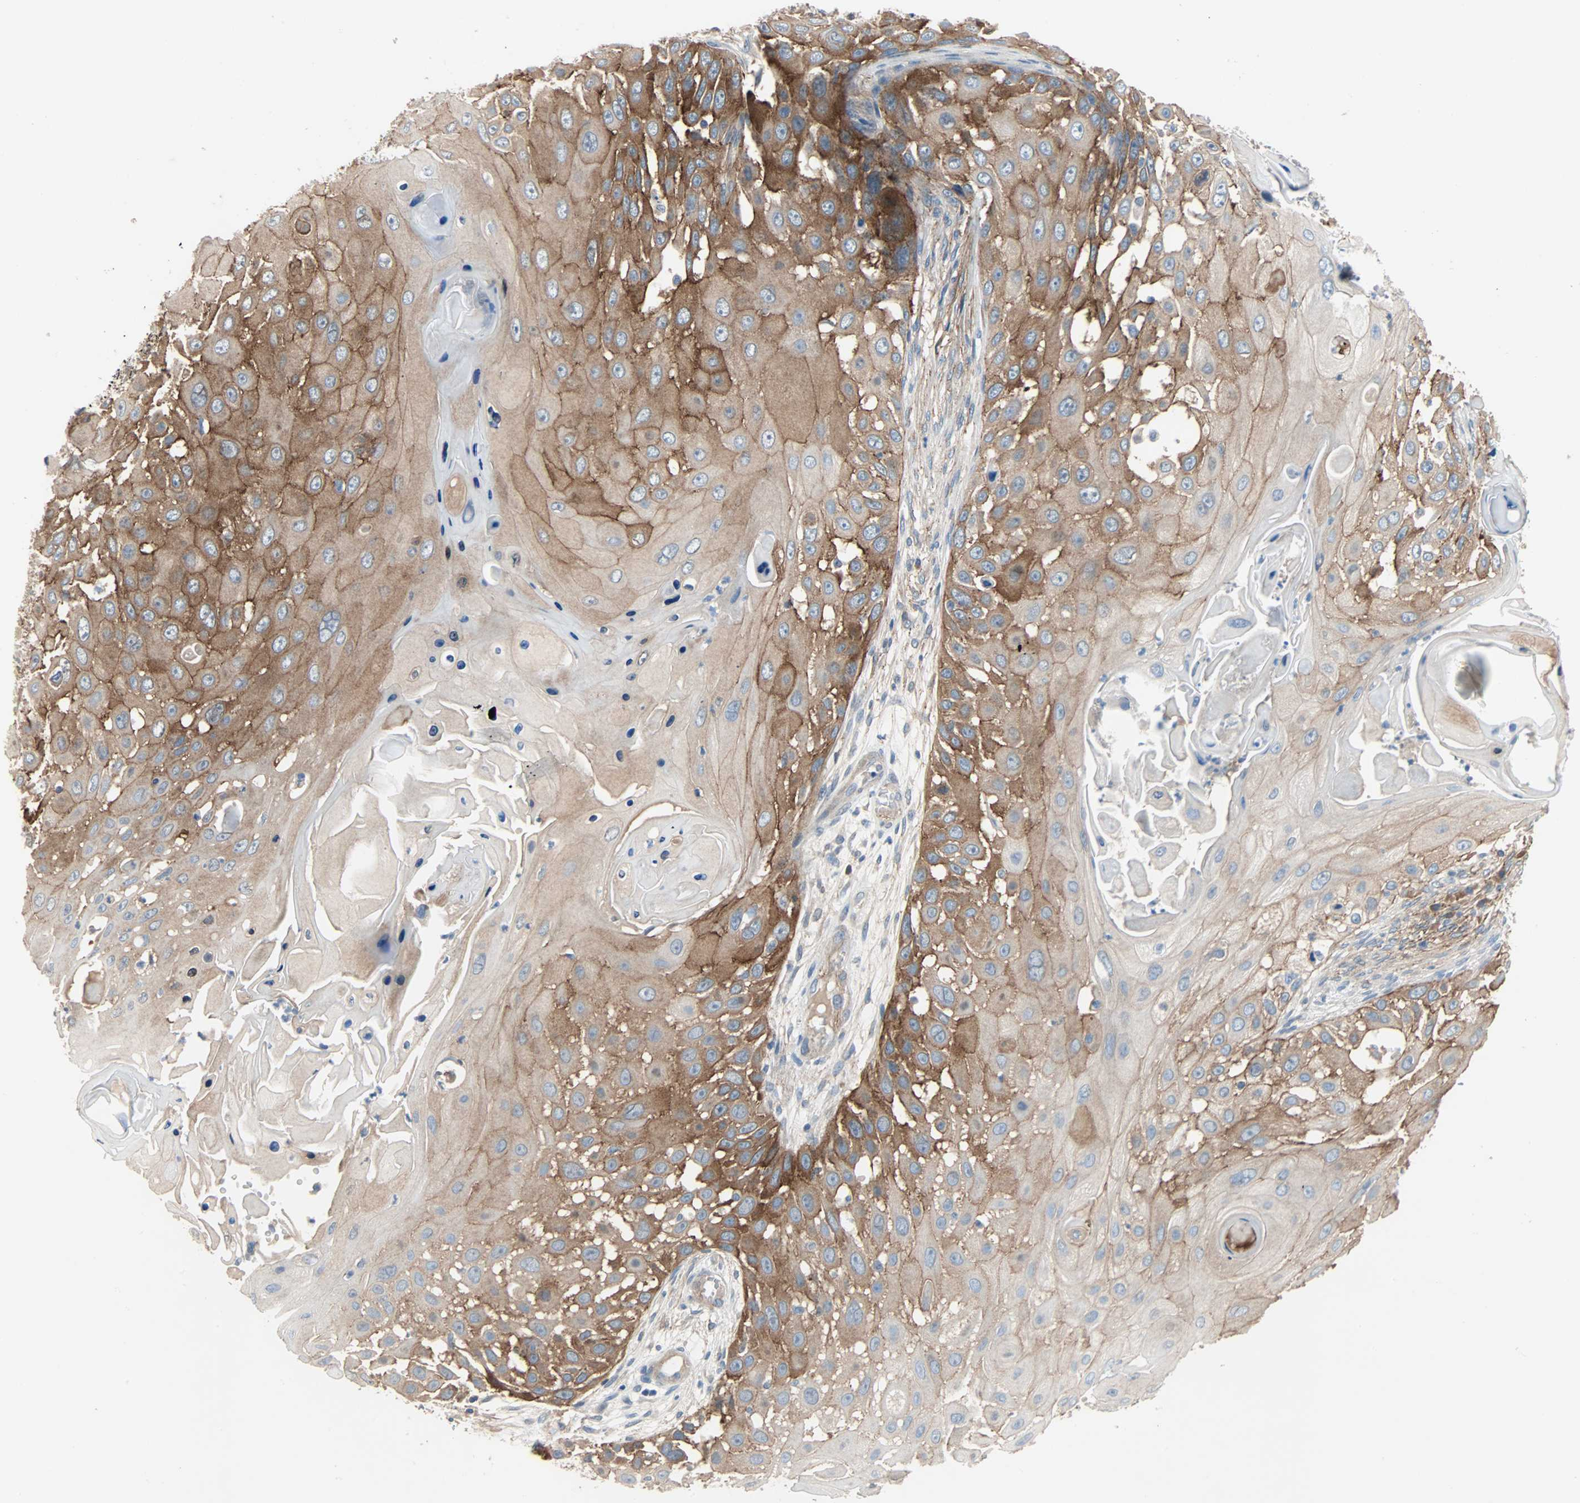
{"staining": {"intensity": "strong", "quantity": ">75%", "location": "cytoplasmic/membranous"}, "tissue": "skin cancer", "cell_type": "Tumor cells", "image_type": "cancer", "snomed": [{"axis": "morphology", "description": "Squamous cell carcinoma, NOS"}, {"axis": "topography", "description": "Skin"}], "caption": "Protein staining exhibits strong cytoplasmic/membranous staining in about >75% of tumor cells in squamous cell carcinoma (skin).", "gene": "TNFRSF12A", "patient": {"sex": "female", "age": 44}}